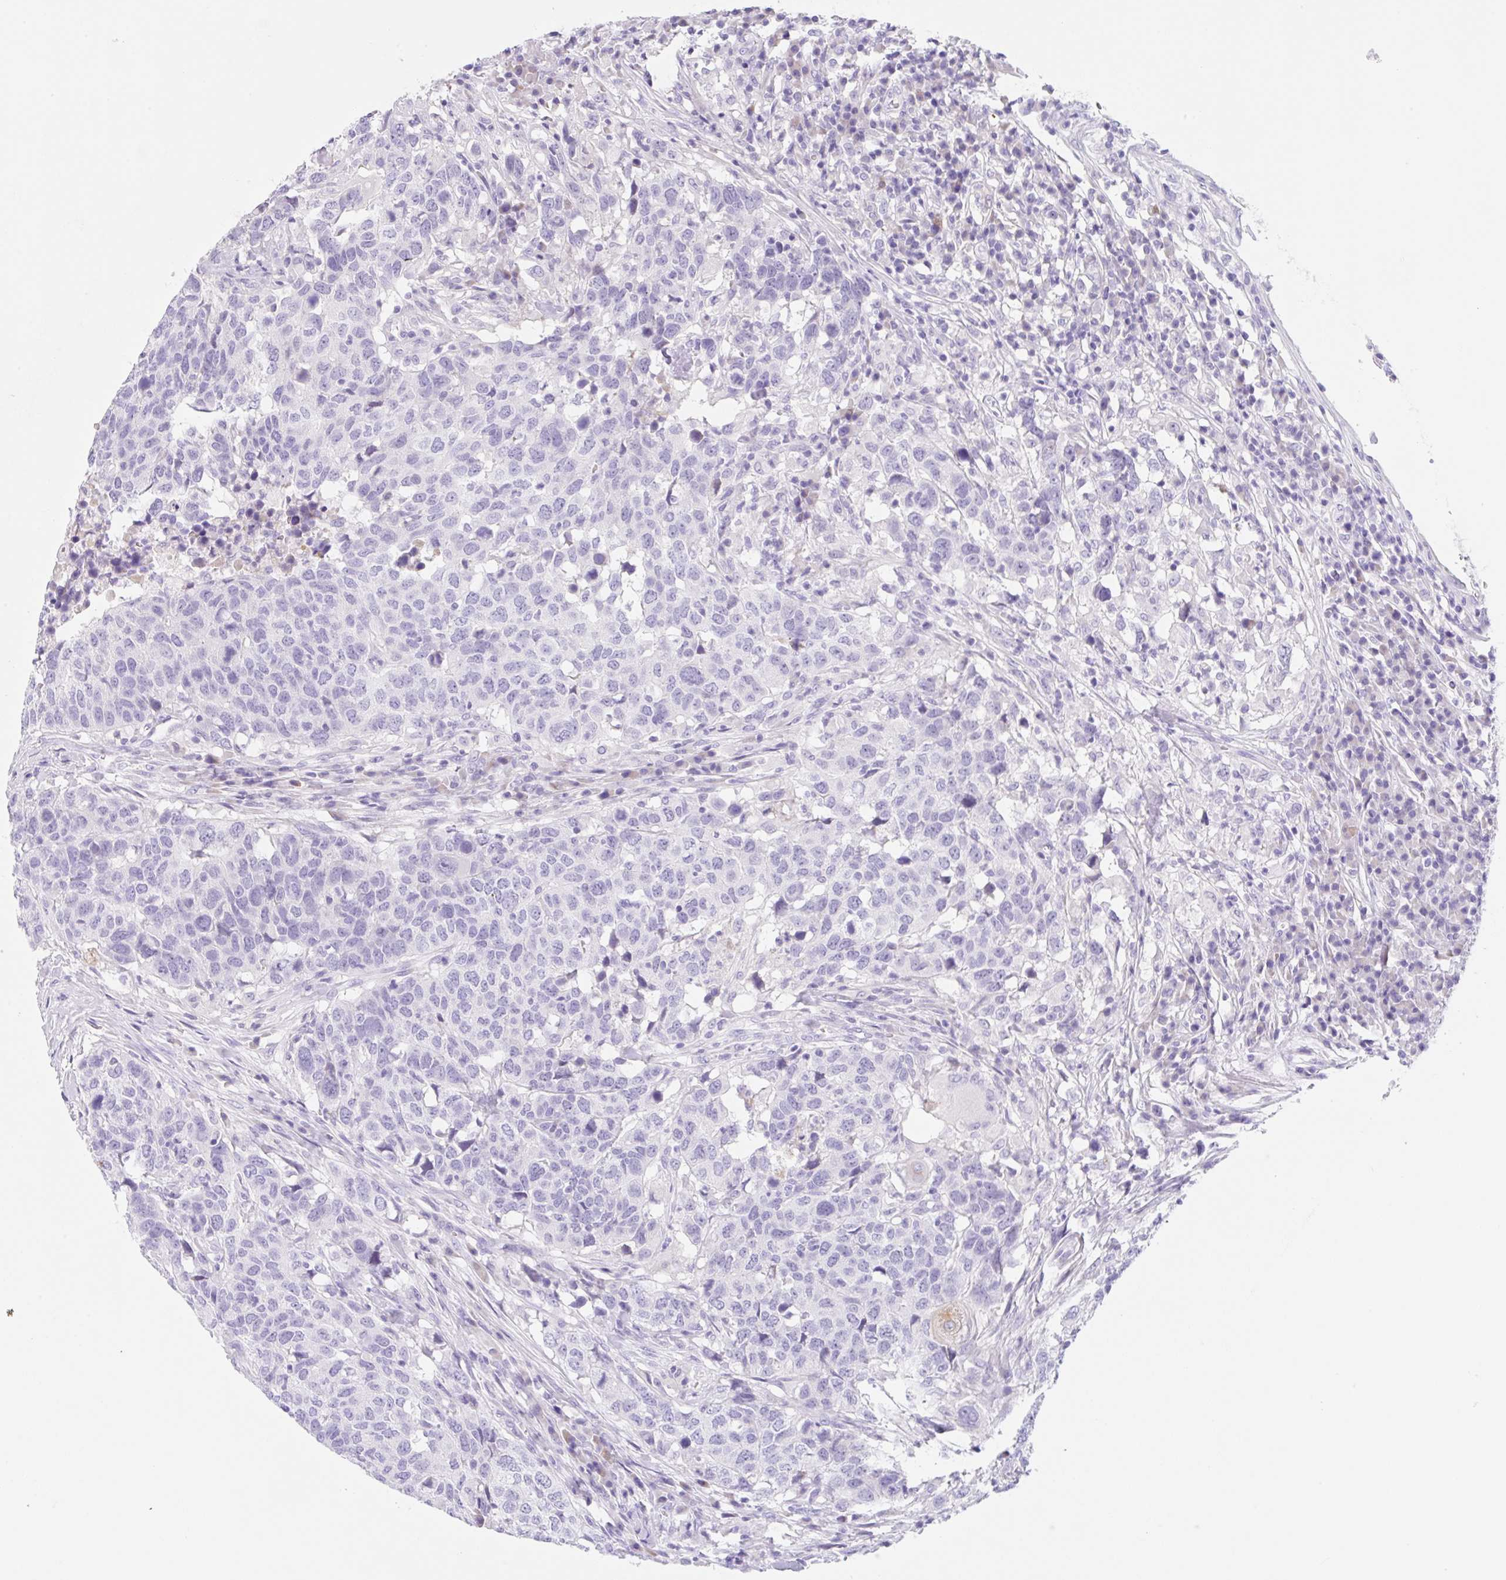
{"staining": {"intensity": "negative", "quantity": "none", "location": "none"}, "tissue": "head and neck cancer", "cell_type": "Tumor cells", "image_type": "cancer", "snomed": [{"axis": "morphology", "description": "Normal tissue, NOS"}, {"axis": "morphology", "description": "Squamous cell carcinoma, NOS"}, {"axis": "topography", "description": "Skeletal muscle"}, {"axis": "topography", "description": "Vascular tissue"}, {"axis": "topography", "description": "Peripheral nerve tissue"}, {"axis": "topography", "description": "Head-Neck"}], "caption": "Tumor cells are negative for protein expression in human head and neck cancer (squamous cell carcinoma).", "gene": "KLK8", "patient": {"sex": "male", "age": 66}}